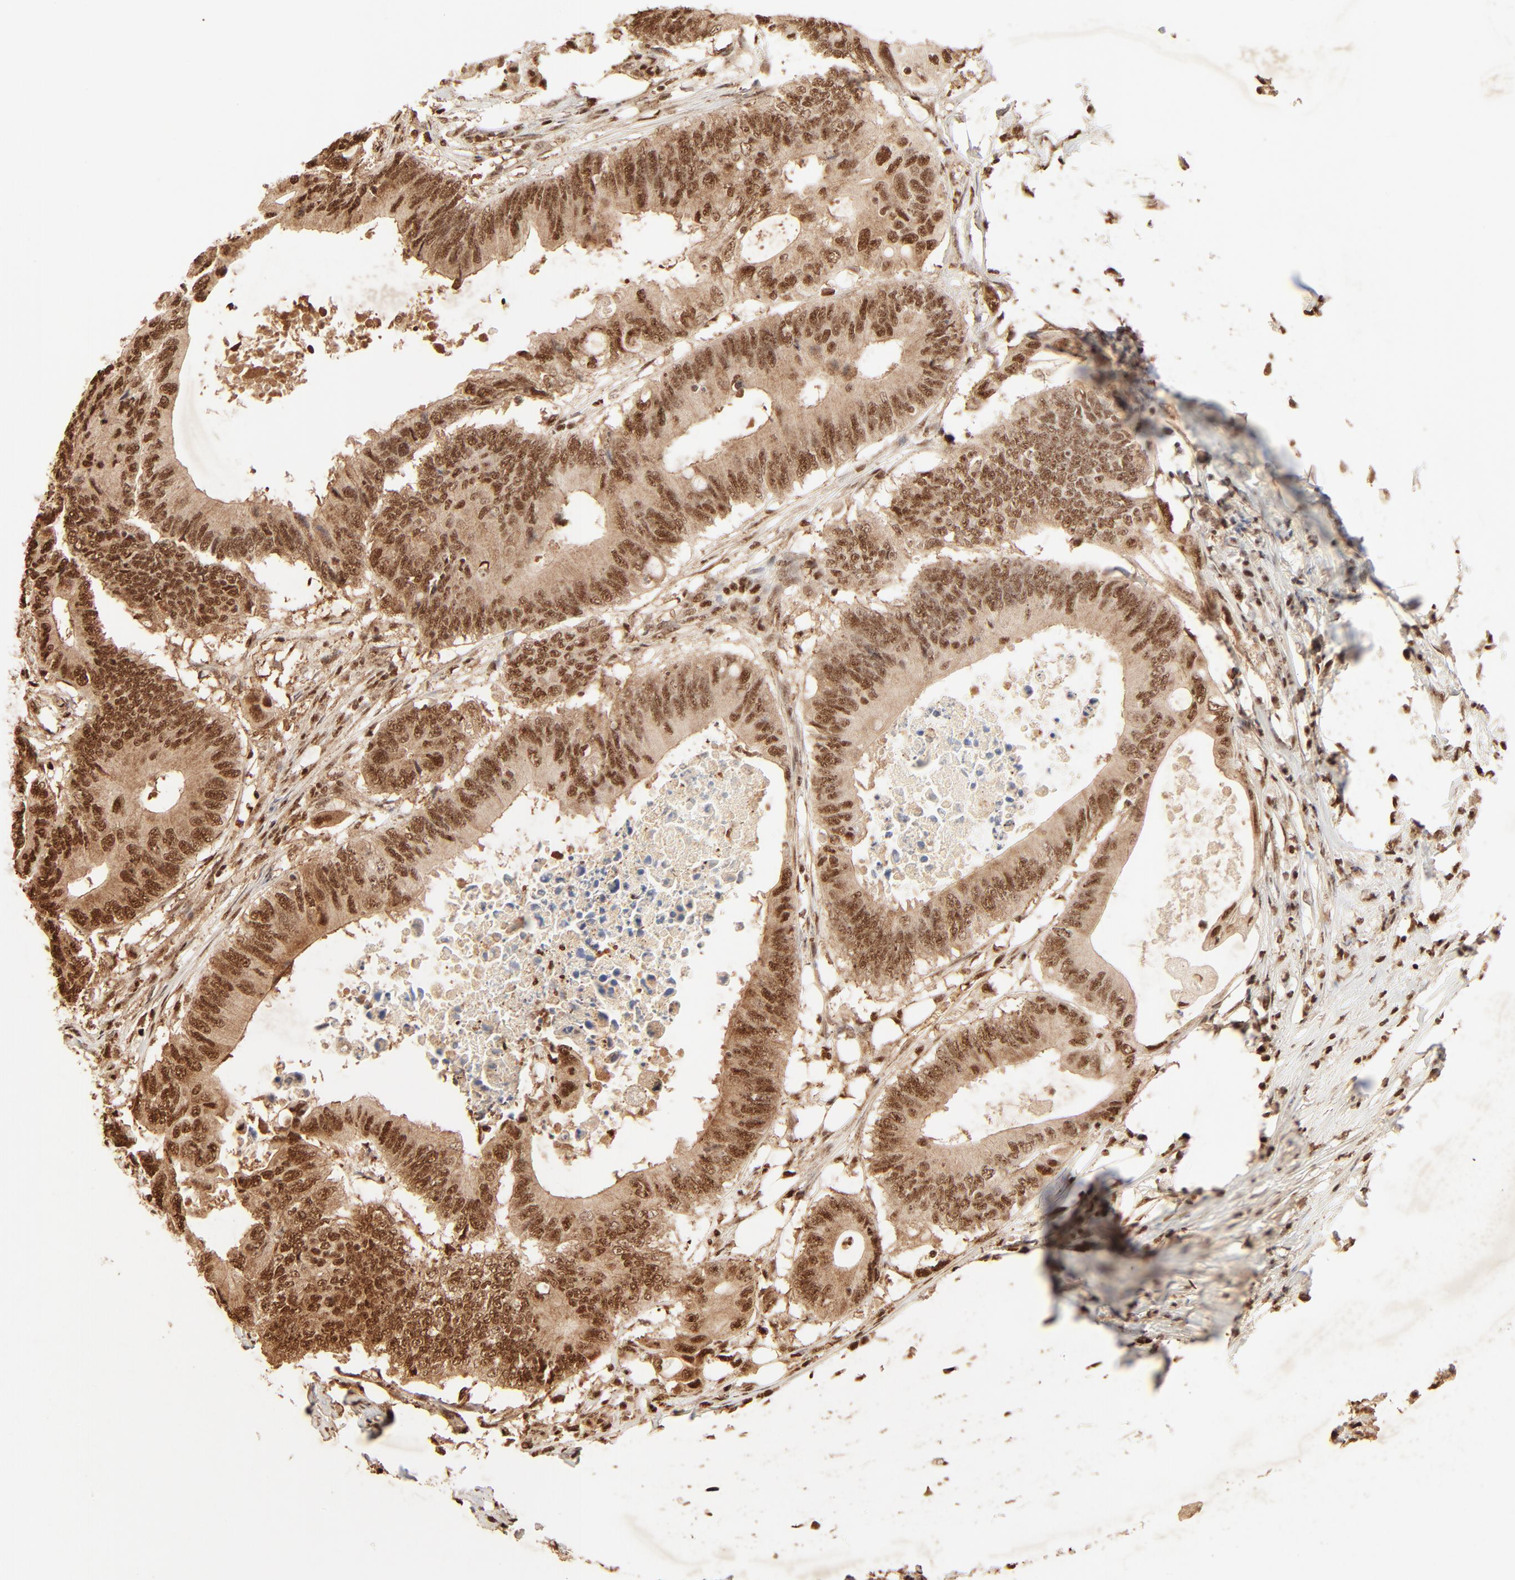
{"staining": {"intensity": "strong", "quantity": ">75%", "location": "cytoplasmic/membranous,nuclear"}, "tissue": "colorectal cancer", "cell_type": "Tumor cells", "image_type": "cancer", "snomed": [{"axis": "morphology", "description": "Adenocarcinoma, NOS"}, {"axis": "topography", "description": "Colon"}], "caption": "Immunohistochemical staining of adenocarcinoma (colorectal) demonstrates strong cytoplasmic/membranous and nuclear protein staining in approximately >75% of tumor cells. (DAB IHC, brown staining for protein, blue staining for nuclei).", "gene": "FAM50A", "patient": {"sex": "male", "age": 71}}